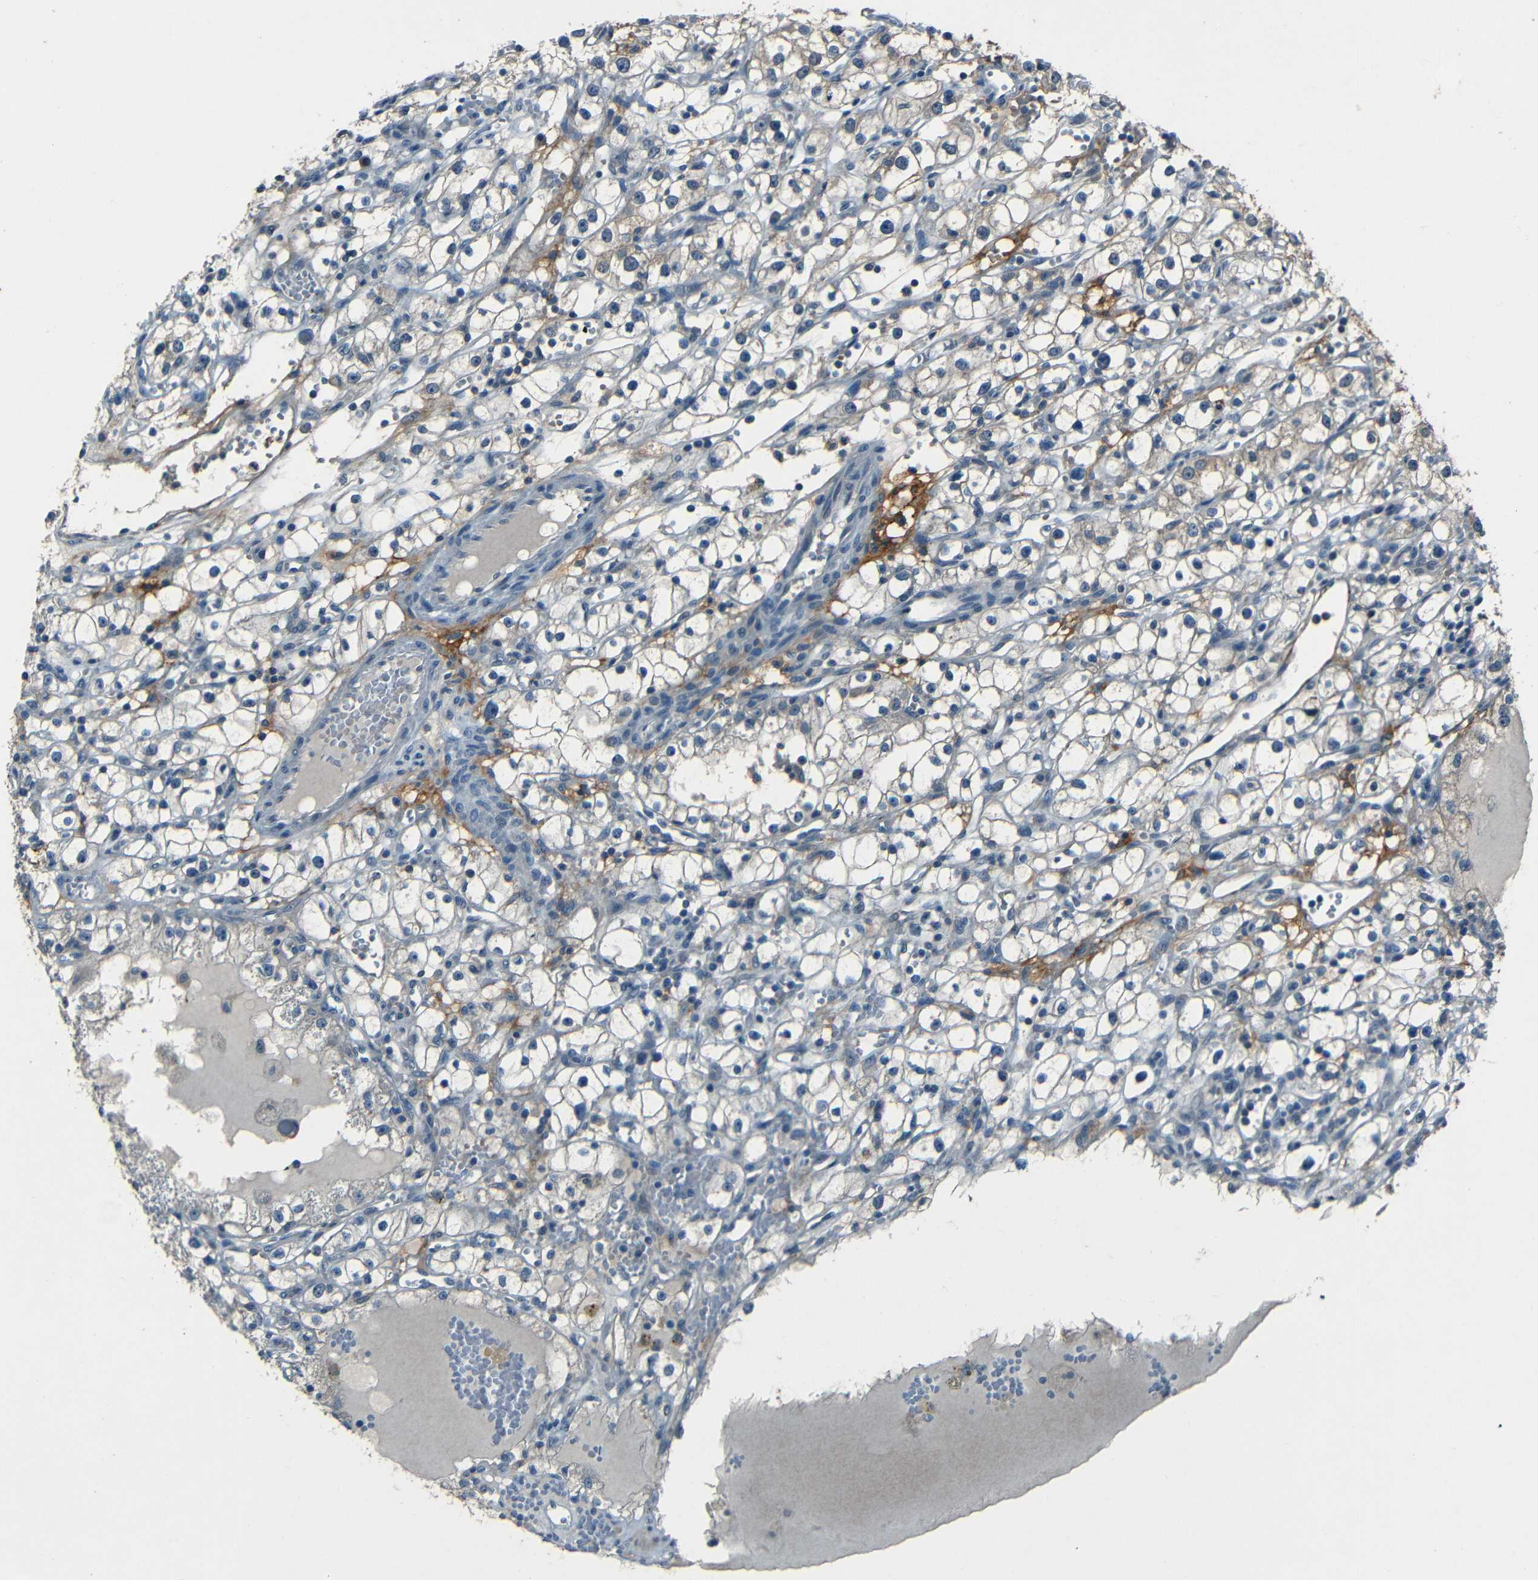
{"staining": {"intensity": "weak", "quantity": "<25%", "location": "cytoplasmic/membranous"}, "tissue": "renal cancer", "cell_type": "Tumor cells", "image_type": "cancer", "snomed": [{"axis": "morphology", "description": "Adenocarcinoma, NOS"}, {"axis": "topography", "description": "Kidney"}], "caption": "Renal adenocarcinoma stained for a protein using immunohistochemistry reveals no positivity tumor cells.", "gene": "SLA", "patient": {"sex": "male", "age": 56}}